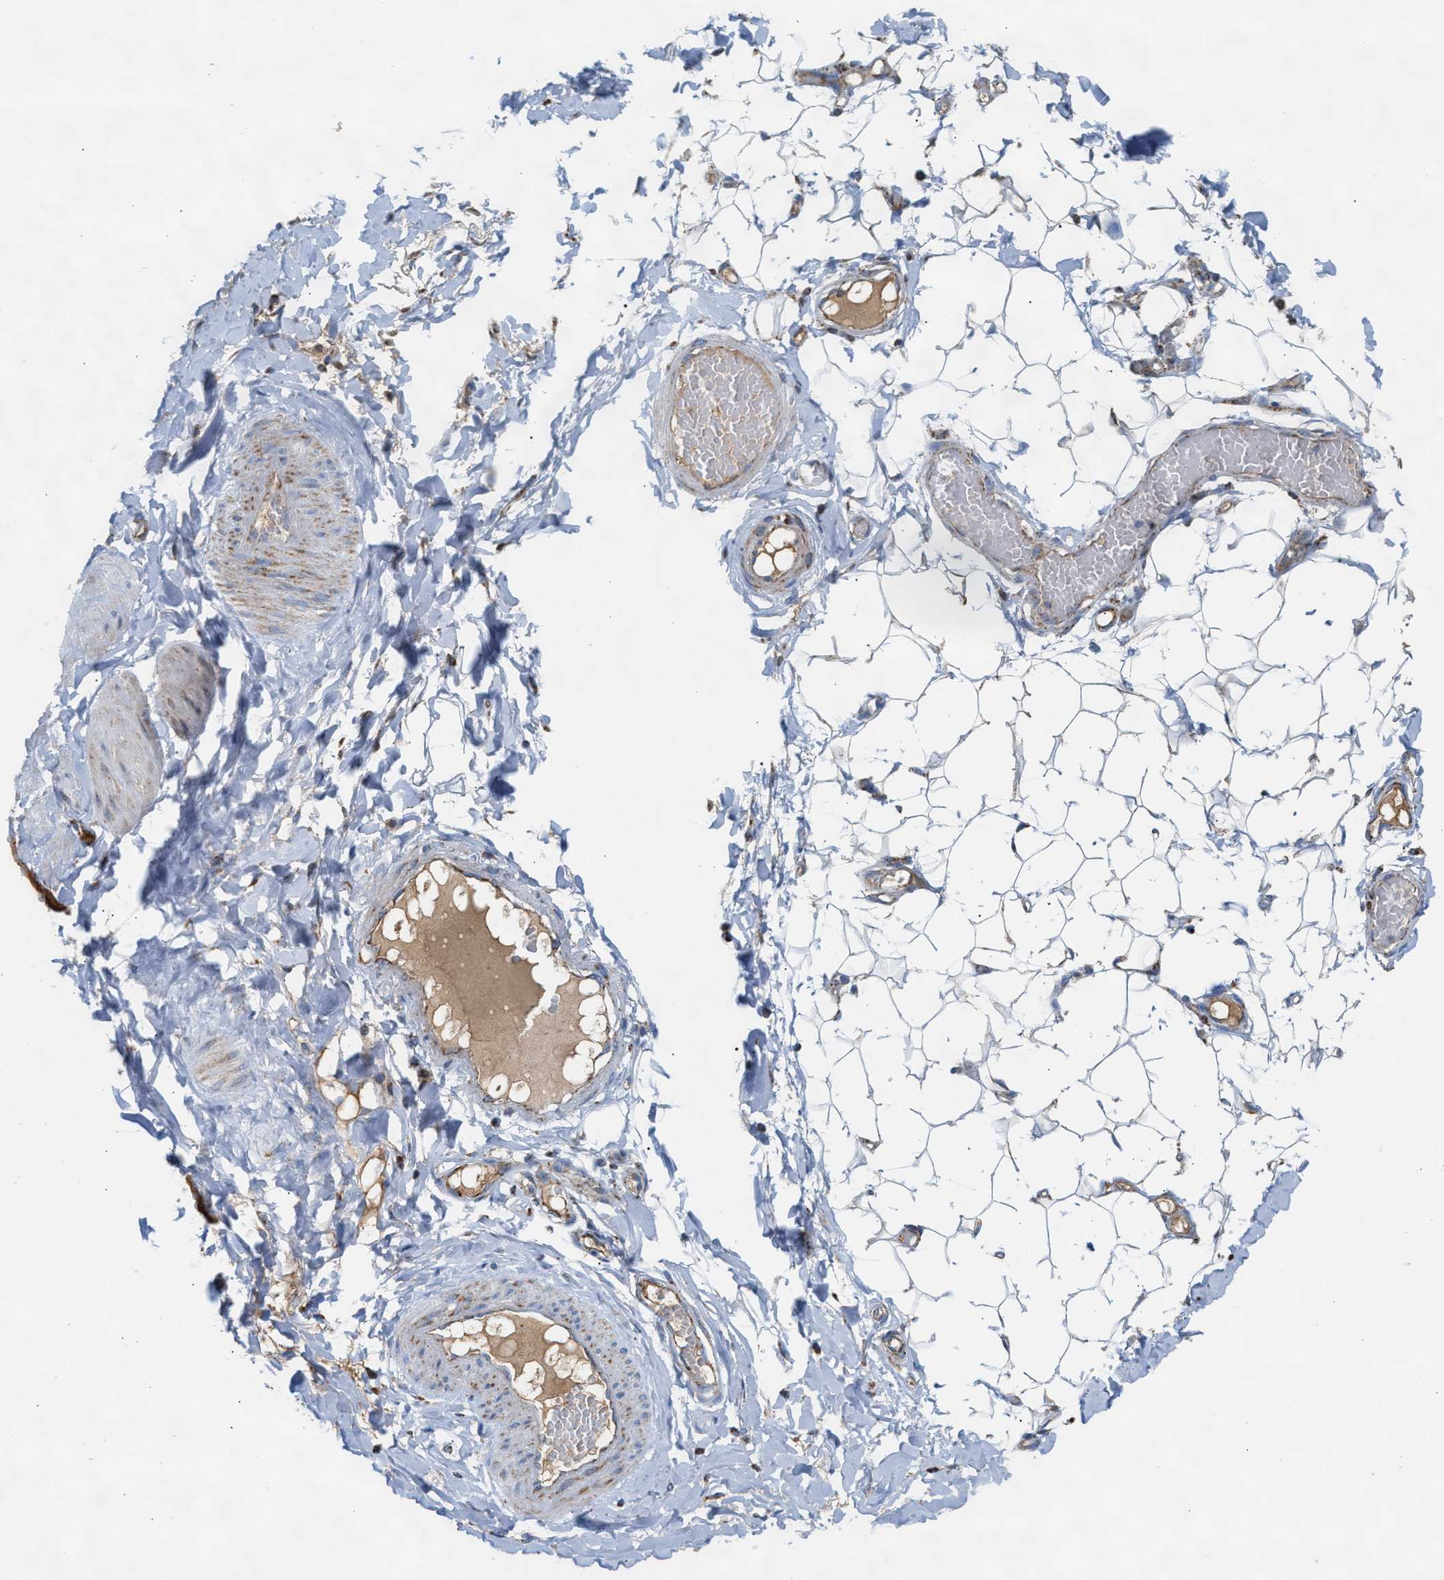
{"staining": {"intensity": "weak", "quantity": ">75%", "location": "cytoplasmic/membranous"}, "tissue": "adipose tissue", "cell_type": "Adipocytes", "image_type": "normal", "snomed": [{"axis": "morphology", "description": "Normal tissue, NOS"}, {"axis": "topography", "description": "Adipose tissue"}, {"axis": "topography", "description": "Vascular tissue"}, {"axis": "topography", "description": "Peripheral nerve tissue"}], "caption": "Protein staining of normal adipose tissue demonstrates weak cytoplasmic/membranous positivity in about >75% of adipocytes. (DAB (3,3'-diaminobenzidine) = brown stain, brightfield microscopy at high magnification).", "gene": "PMPCA", "patient": {"sex": "male", "age": 25}}